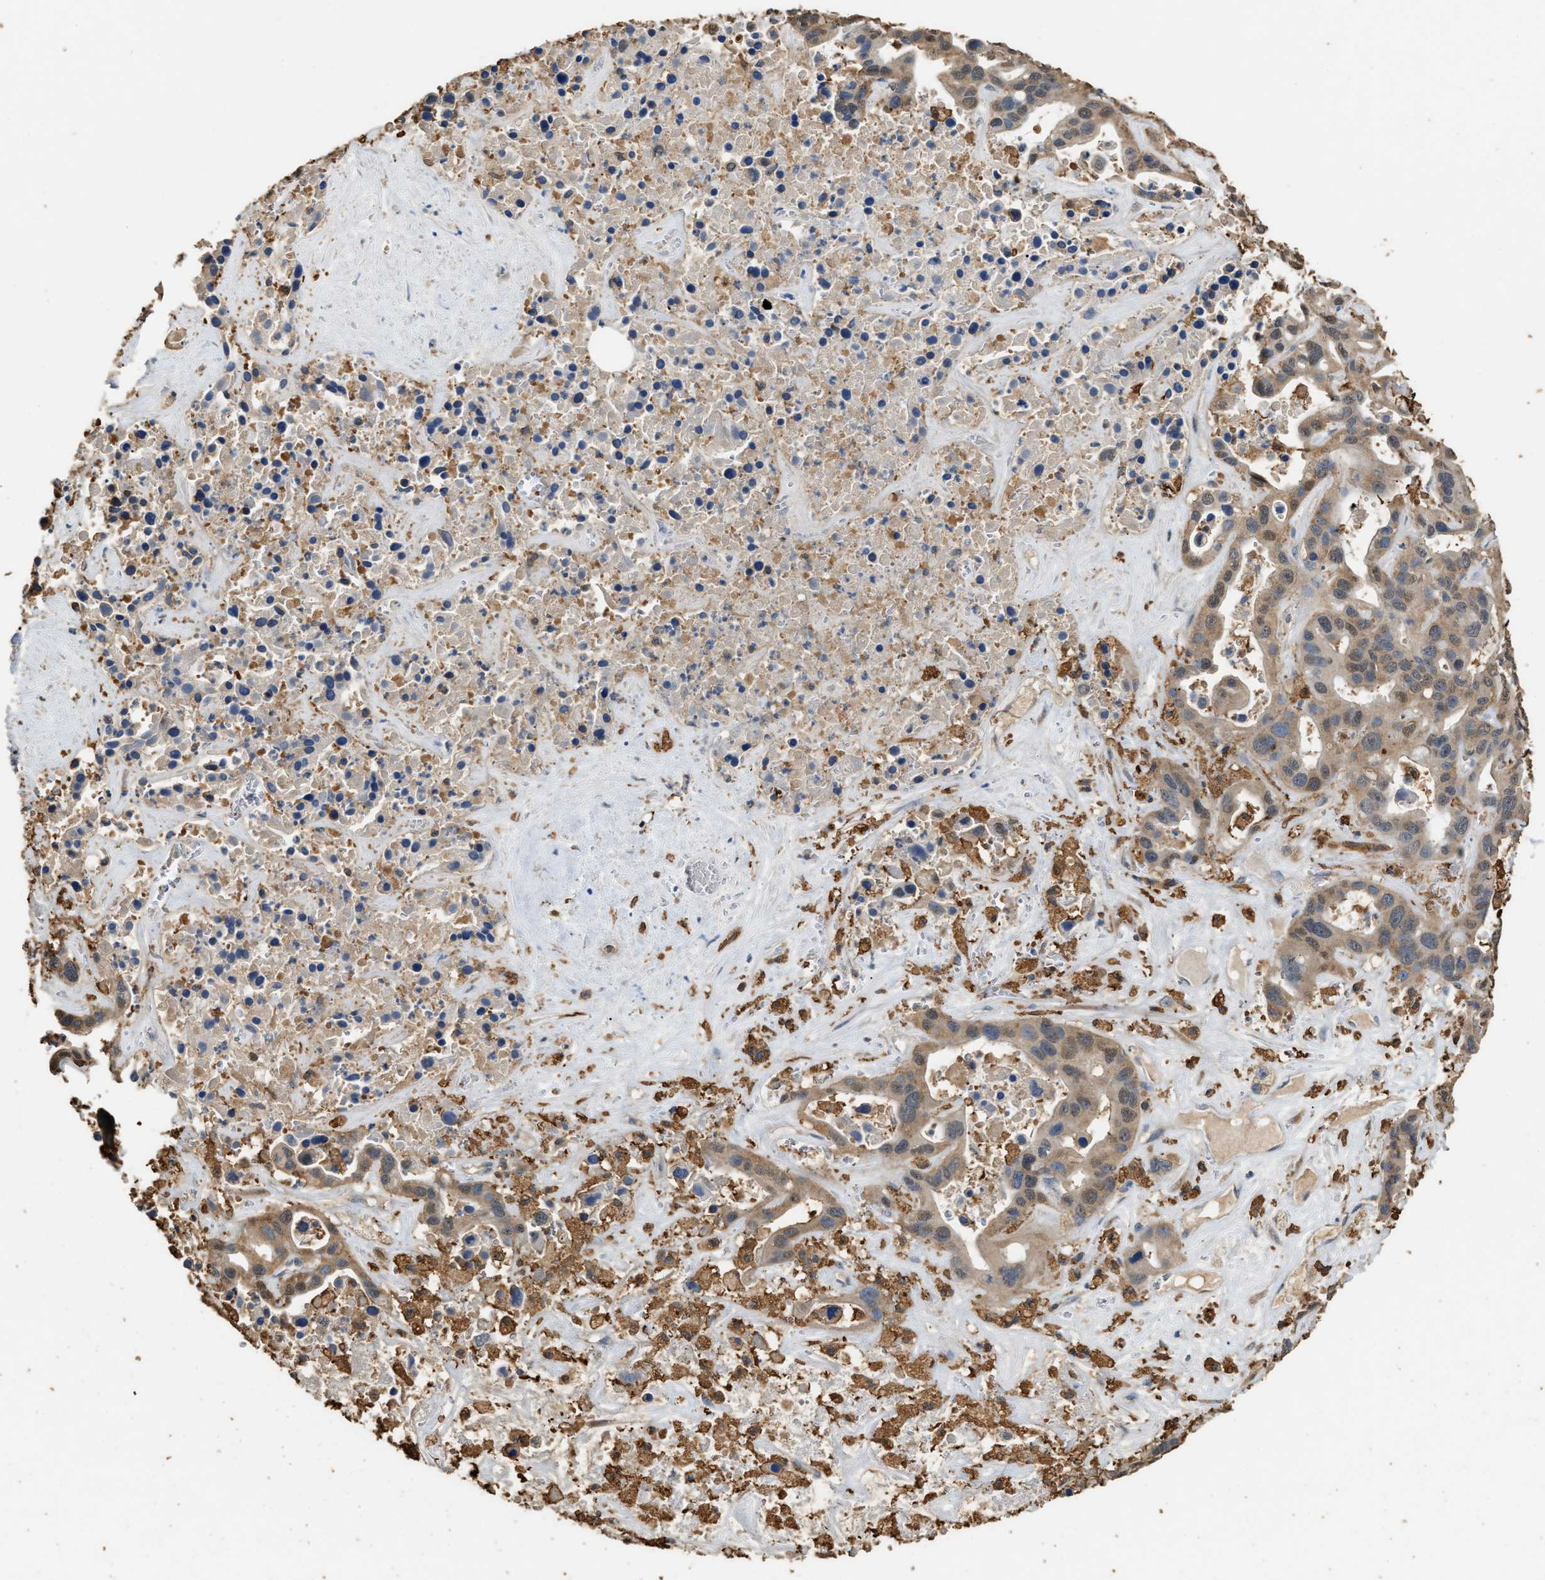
{"staining": {"intensity": "moderate", "quantity": ">75%", "location": "cytoplasmic/membranous"}, "tissue": "liver cancer", "cell_type": "Tumor cells", "image_type": "cancer", "snomed": [{"axis": "morphology", "description": "Cholangiocarcinoma"}, {"axis": "topography", "description": "Liver"}], "caption": "Immunohistochemical staining of human cholangiocarcinoma (liver) exhibits medium levels of moderate cytoplasmic/membranous positivity in about >75% of tumor cells.", "gene": "GCN1", "patient": {"sex": "female", "age": 65}}